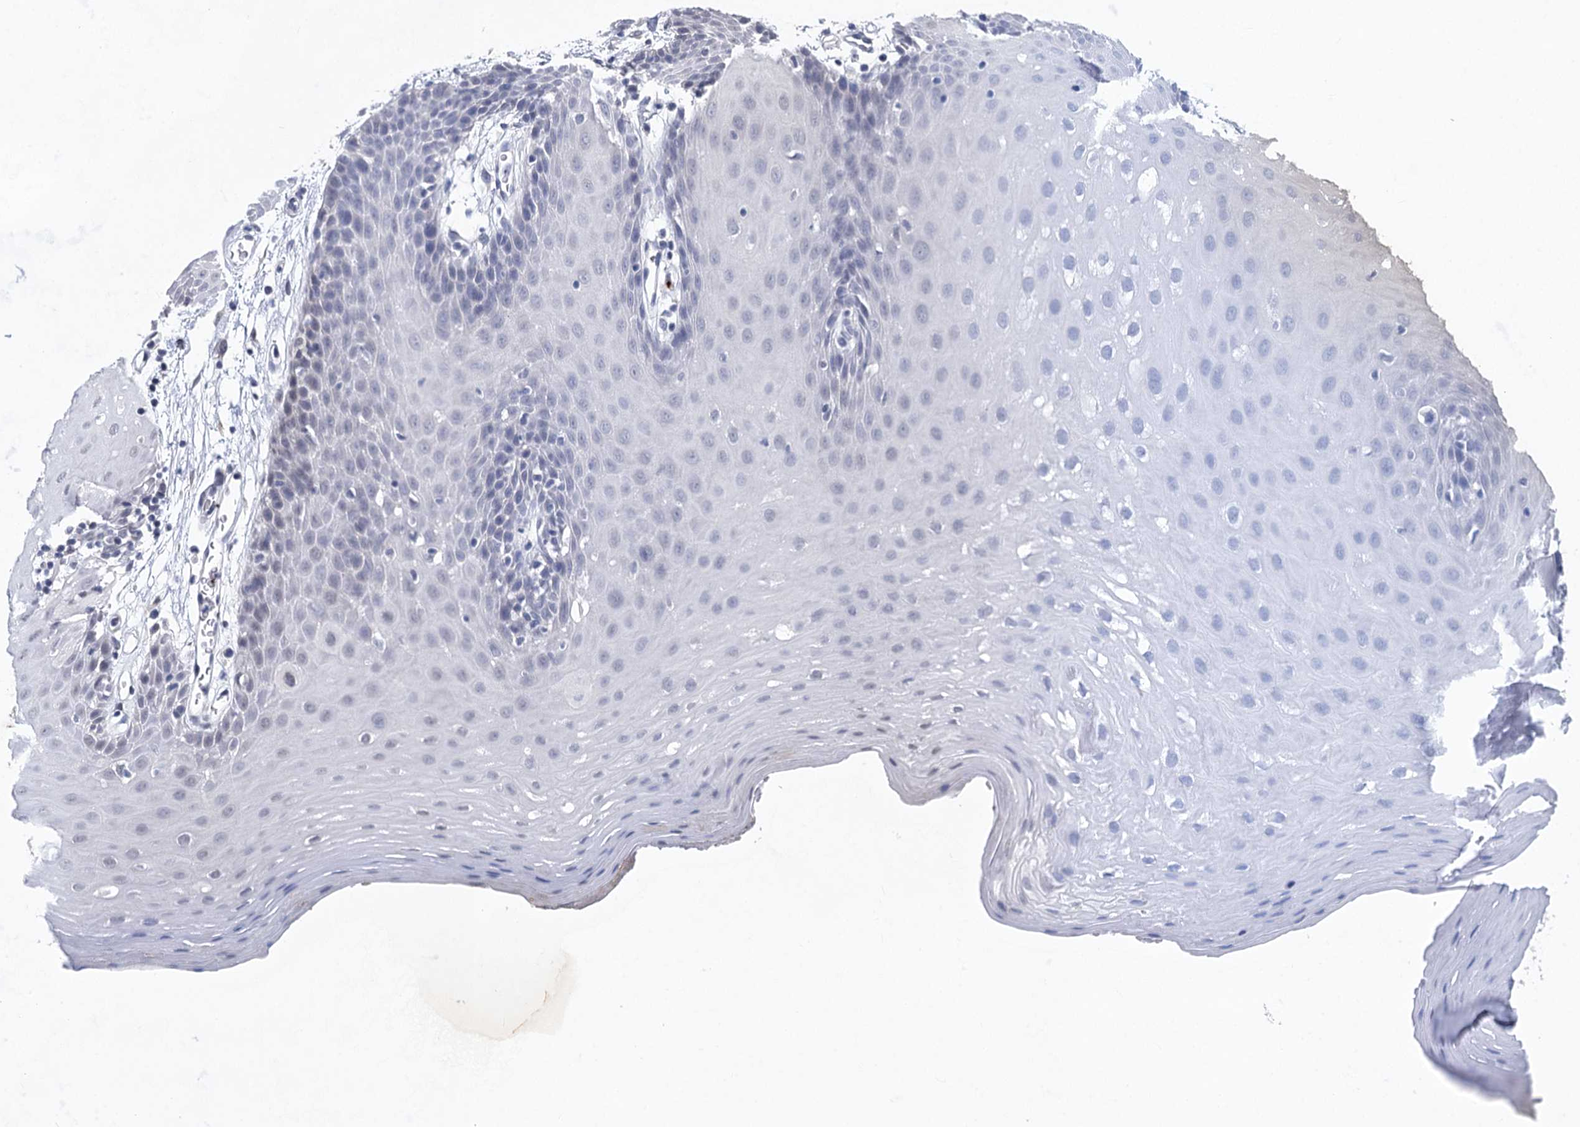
{"staining": {"intensity": "negative", "quantity": "none", "location": "none"}, "tissue": "oral mucosa", "cell_type": "Squamous epithelial cells", "image_type": "normal", "snomed": [{"axis": "morphology", "description": "Normal tissue, NOS"}, {"axis": "topography", "description": "Skeletal muscle"}, {"axis": "topography", "description": "Oral tissue"}, {"axis": "topography", "description": "Salivary gland"}, {"axis": "topography", "description": "Peripheral nerve tissue"}], "caption": "Squamous epithelial cells show no significant expression in benign oral mucosa. Nuclei are stained in blue.", "gene": "MON2", "patient": {"sex": "male", "age": 54}}